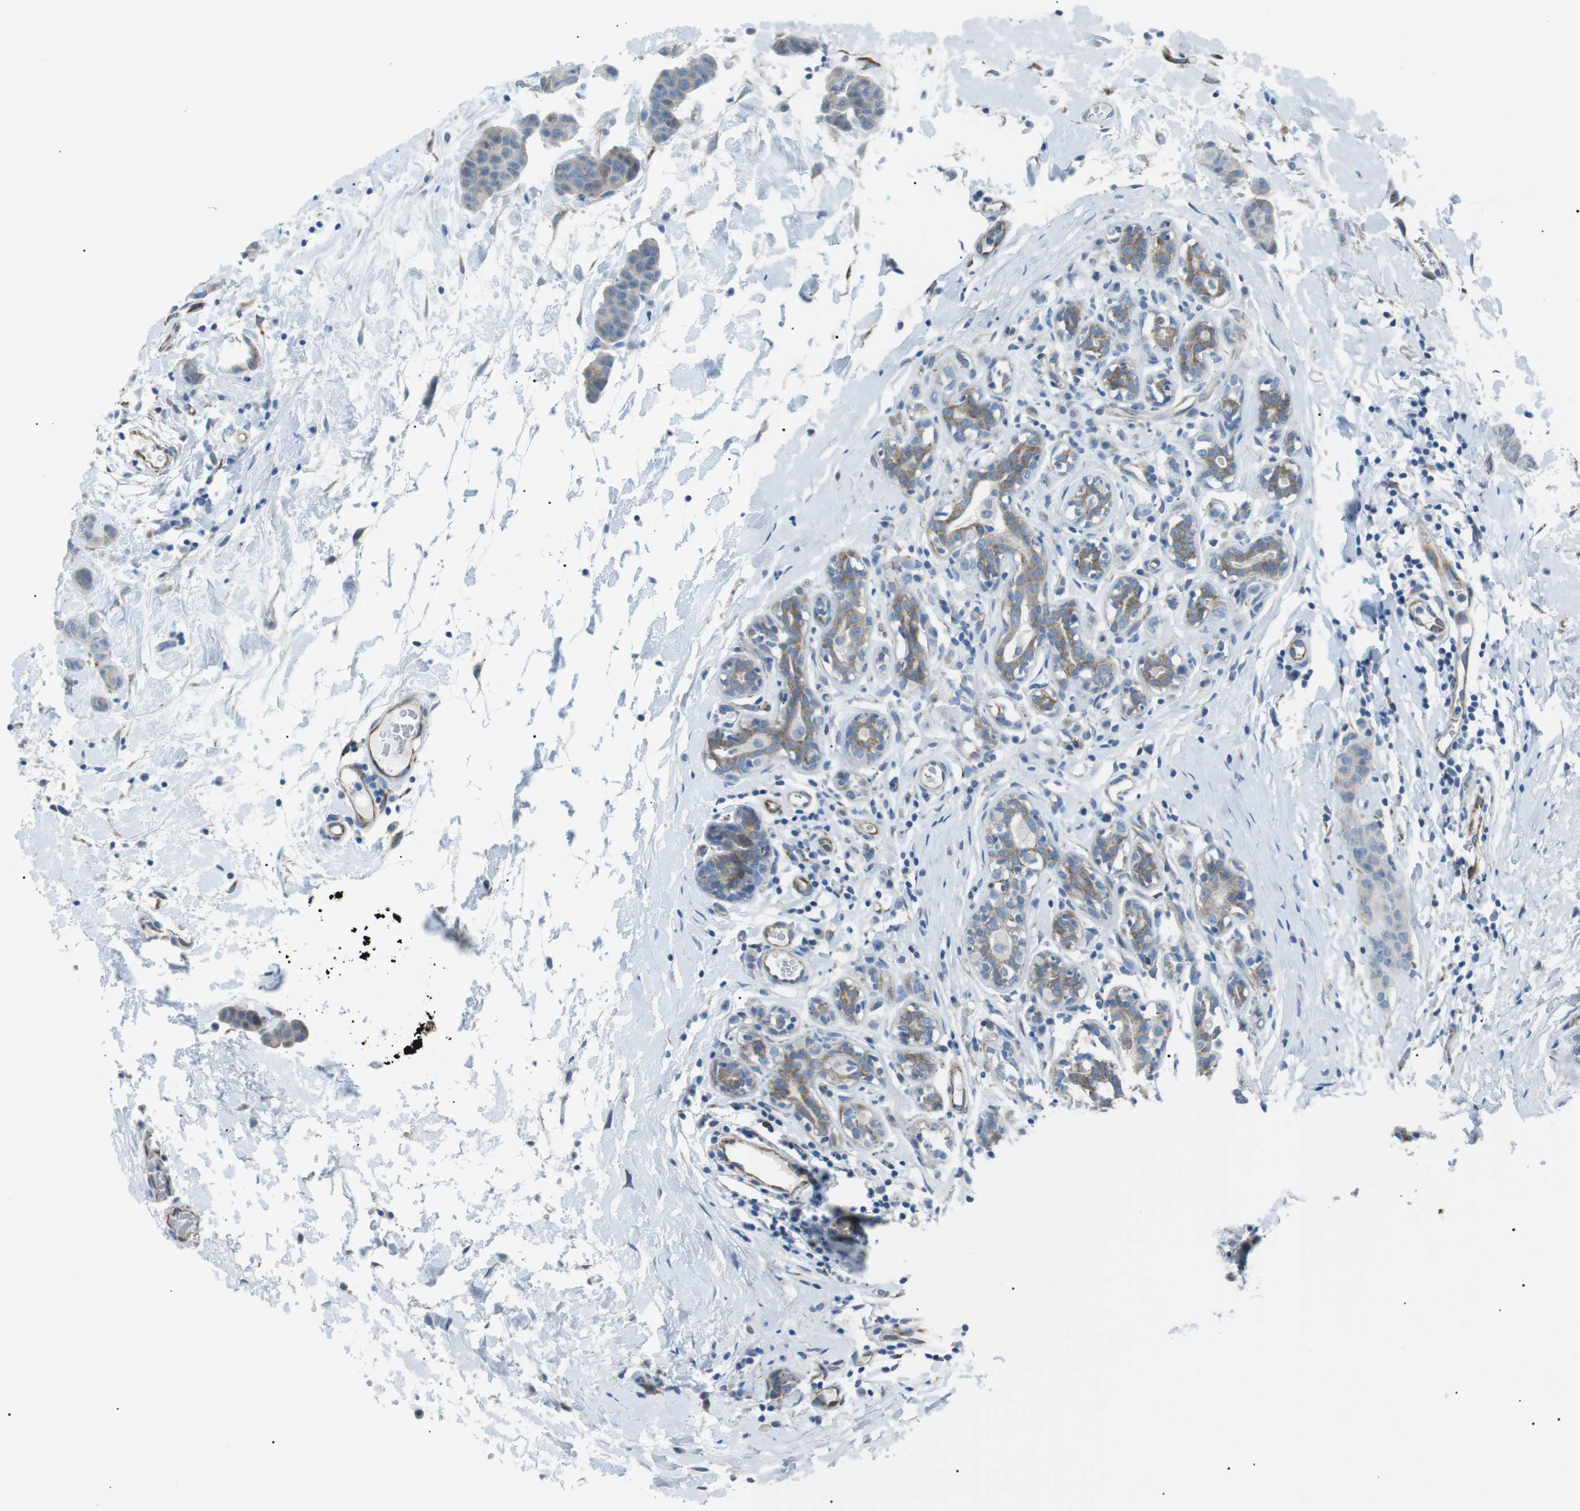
{"staining": {"intensity": "negative", "quantity": "none", "location": "none"}, "tissue": "breast cancer", "cell_type": "Tumor cells", "image_type": "cancer", "snomed": [{"axis": "morphology", "description": "Normal tissue, NOS"}, {"axis": "morphology", "description": "Duct carcinoma"}, {"axis": "topography", "description": "Breast"}], "caption": "A high-resolution image shows immunohistochemistry (IHC) staining of infiltrating ductal carcinoma (breast), which displays no significant positivity in tumor cells.", "gene": "MTARC2", "patient": {"sex": "female", "age": 40}}